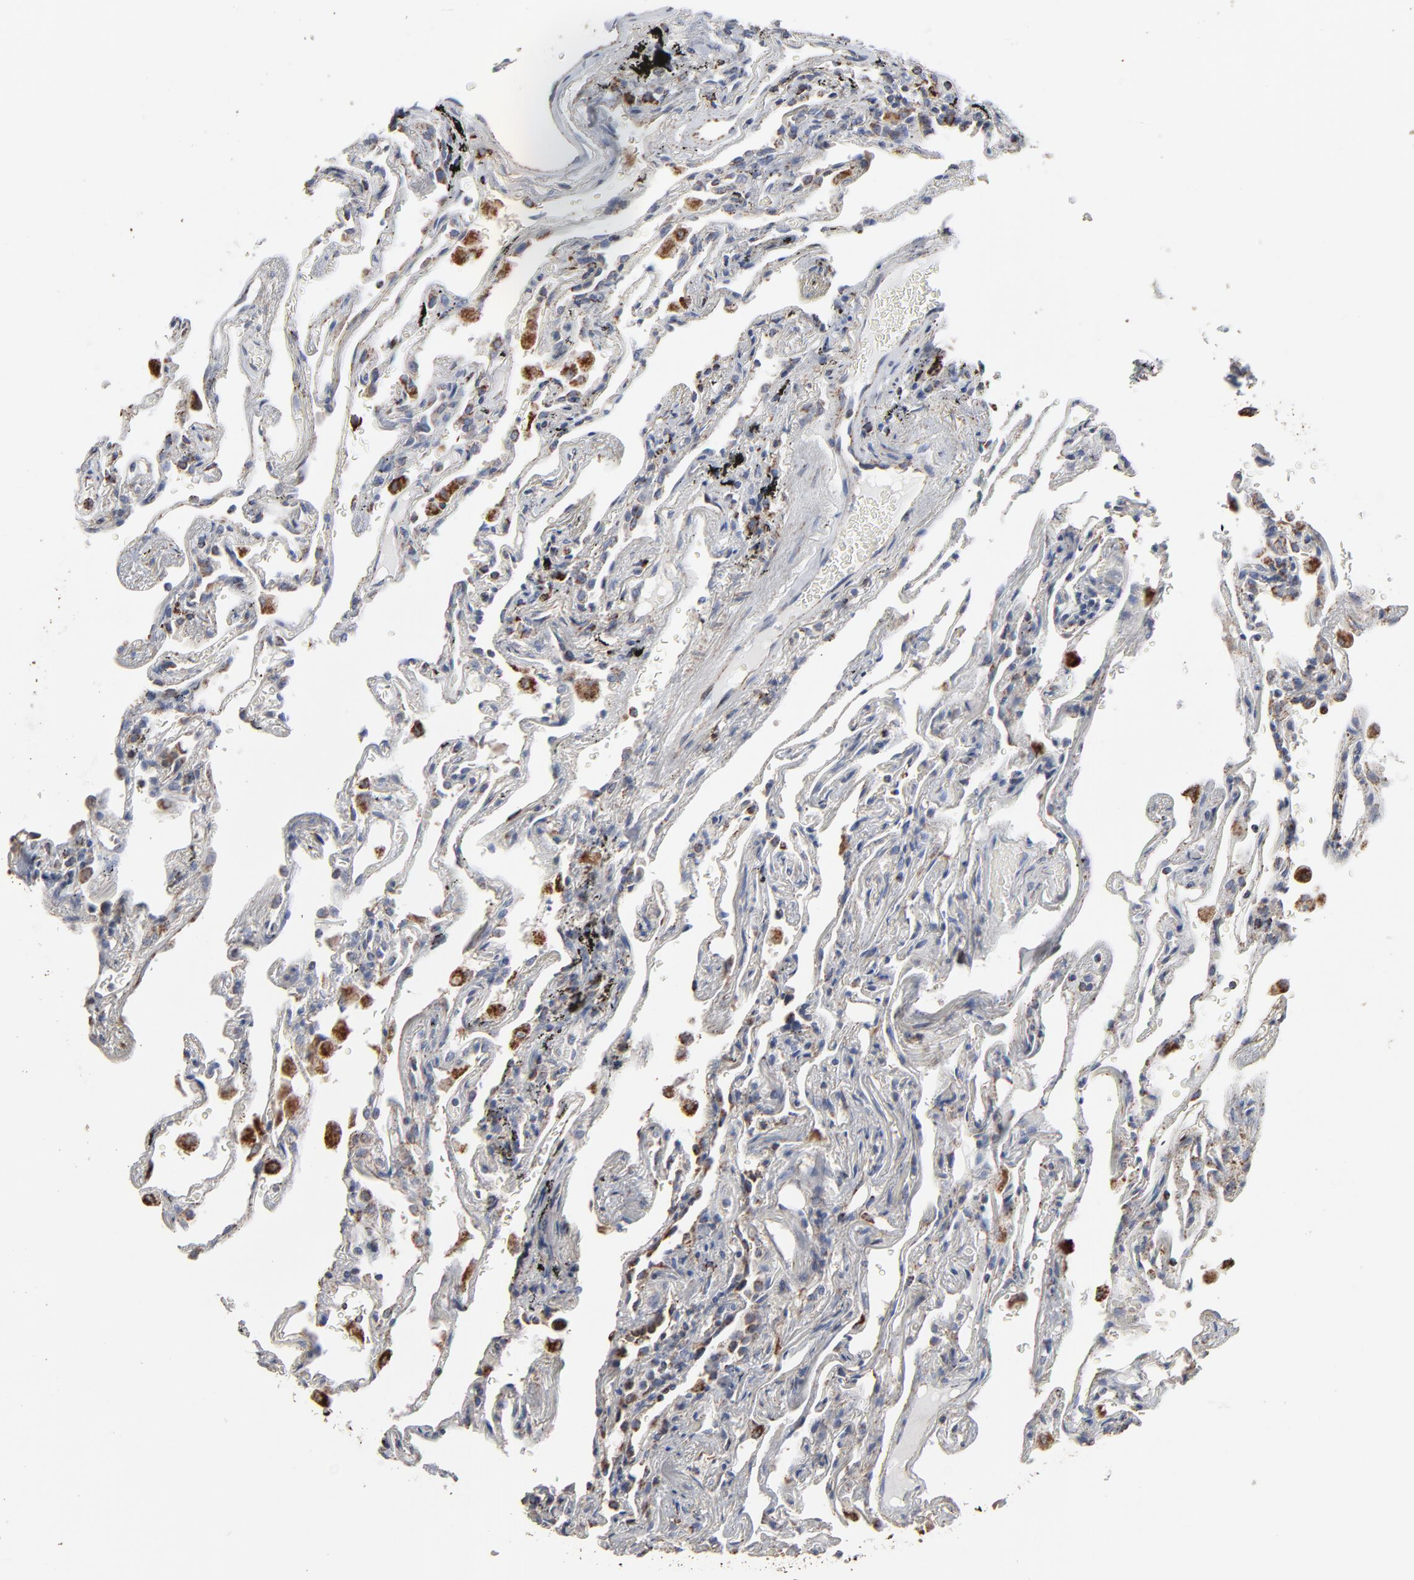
{"staining": {"intensity": "strong", "quantity": "25%-75%", "location": "cytoplasmic/membranous"}, "tissue": "lung", "cell_type": "Alveolar cells", "image_type": "normal", "snomed": [{"axis": "morphology", "description": "Normal tissue, NOS"}, {"axis": "morphology", "description": "Inflammation, NOS"}, {"axis": "topography", "description": "Lung"}], "caption": "Immunohistochemical staining of benign human lung demonstrates high levels of strong cytoplasmic/membranous expression in about 25%-75% of alveolar cells.", "gene": "UQCRC1", "patient": {"sex": "male", "age": 69}}